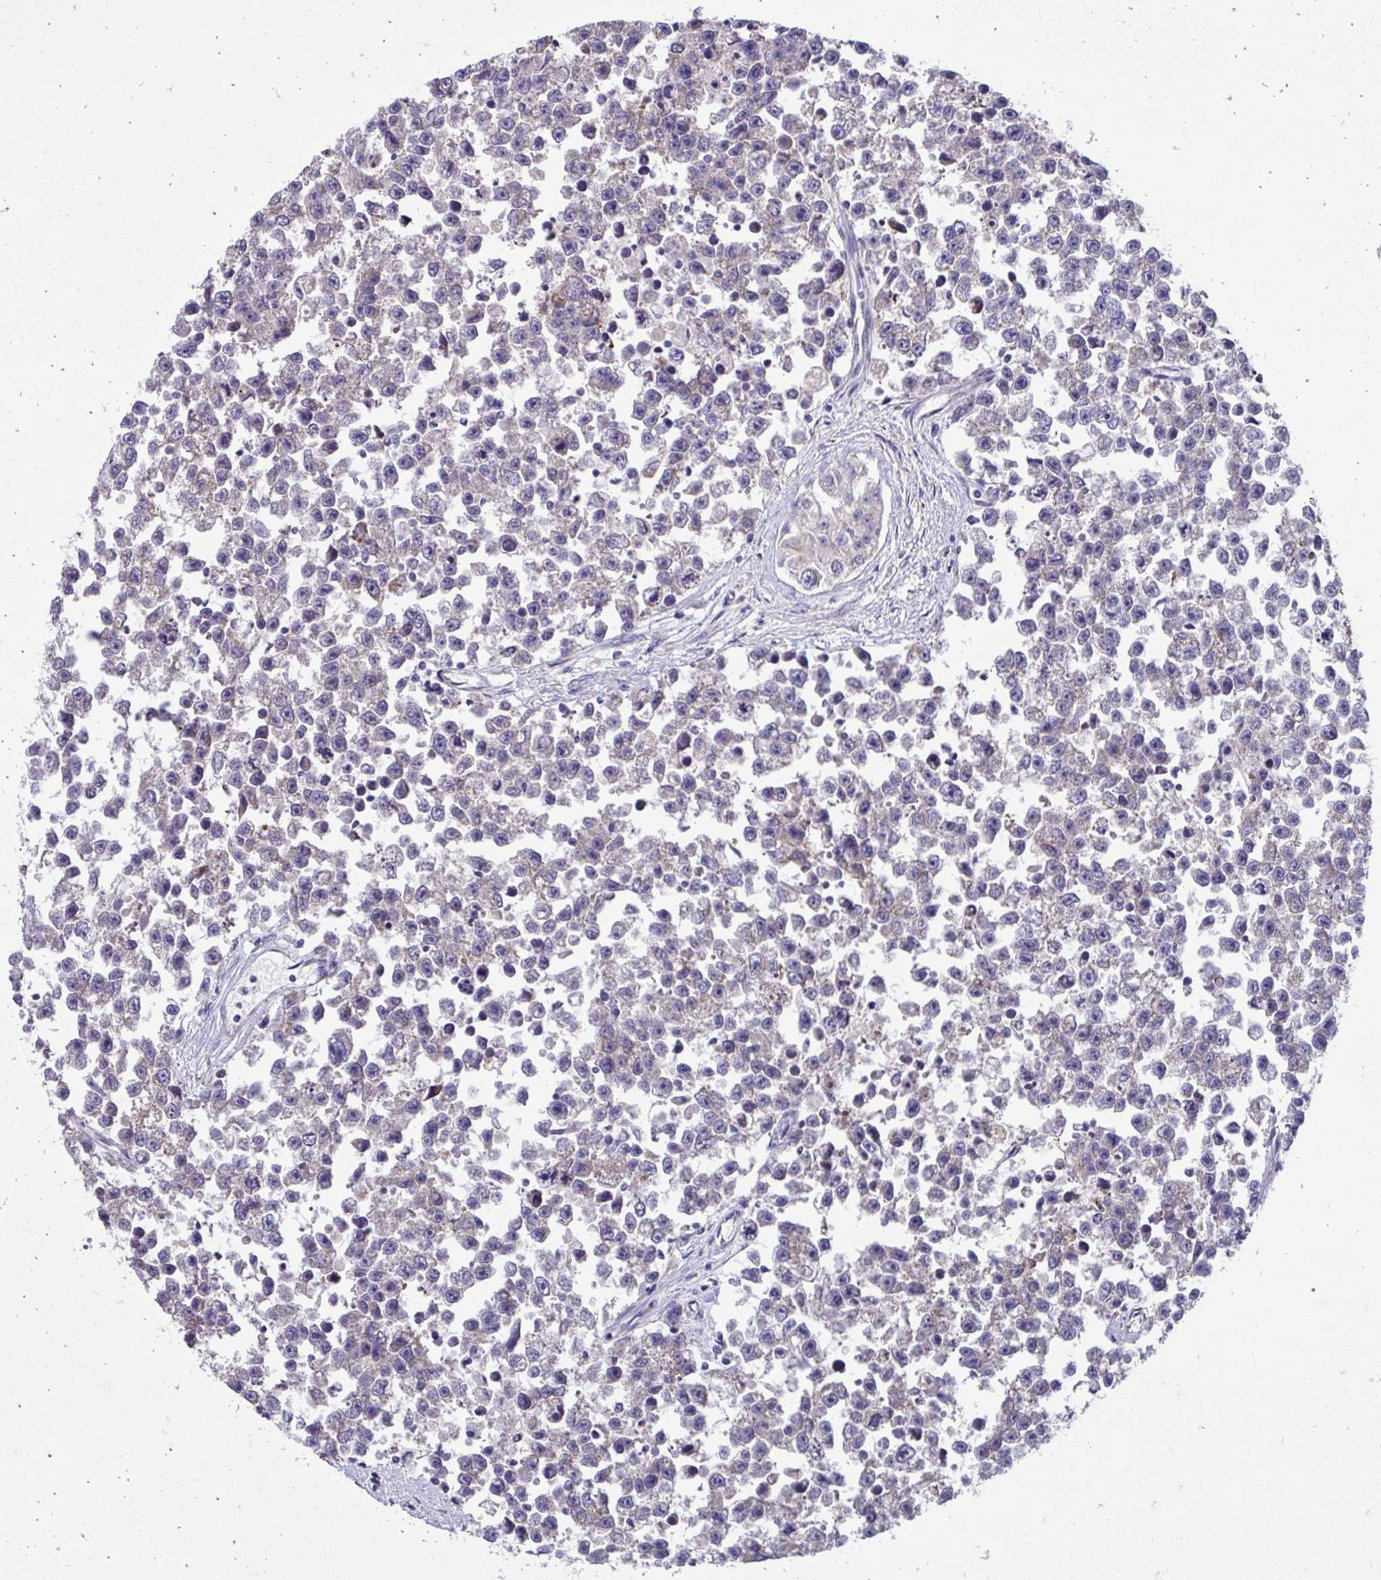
{"staining": {"intensity": "negative", "quantity": "none", "location": "none"}, "tissue": "testis cancer", "cell_type": "Tumor cells", "image_type": "cancer", "snomed": [{"axis": "morphology", "description": "Seminoma, NOS"}, {"axis": "topography", "description": "Testis"}], "caption": "Tumor cells are negative for brown protein staining in testis seminoma. (Stains: DAB immunohistochemistry with hematoxylin counter stain, Microscopy: brightfield microscopy at high magnification).", "gene": "LINGO4", "patient": {"sex": "male", "age": 26}}